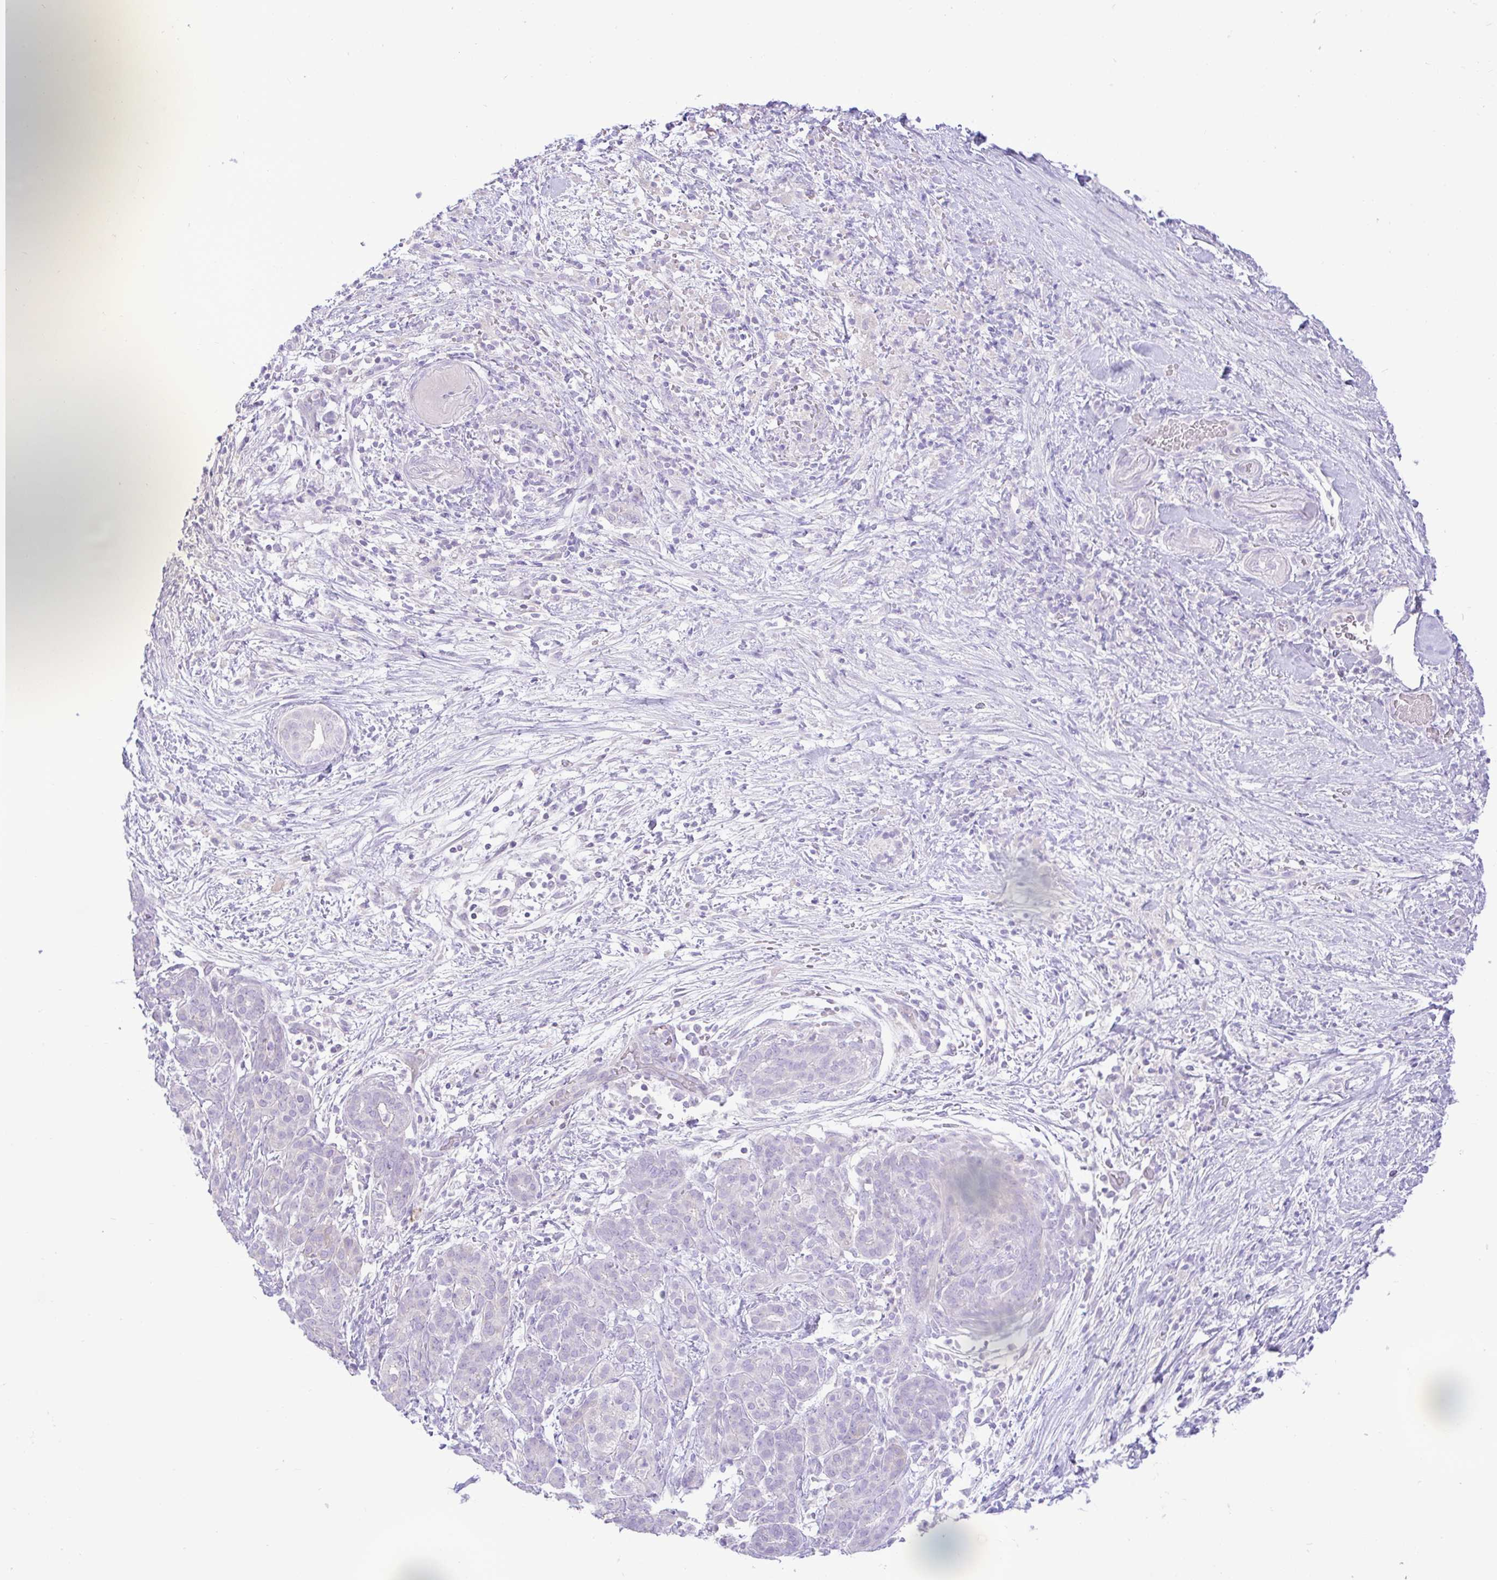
{"staining": {"intensity": "negative", "quantity": "none", "location": "none"}, "tissue": "pancreatic cancer", "cell_type": "Tumor cells", "image_type": "cancer", "snomed": [{"axis": "morphology", "description": "Adenocarcinoma, NOS"}, {"axis": "topography", "description": "Pancreas"}], "caption": "Immunohistochemistry of pancreatic cancer reveals no expression in tumor cells.", "gene": "ZNF101", "patient": {"sex": "male", "age": 44}}